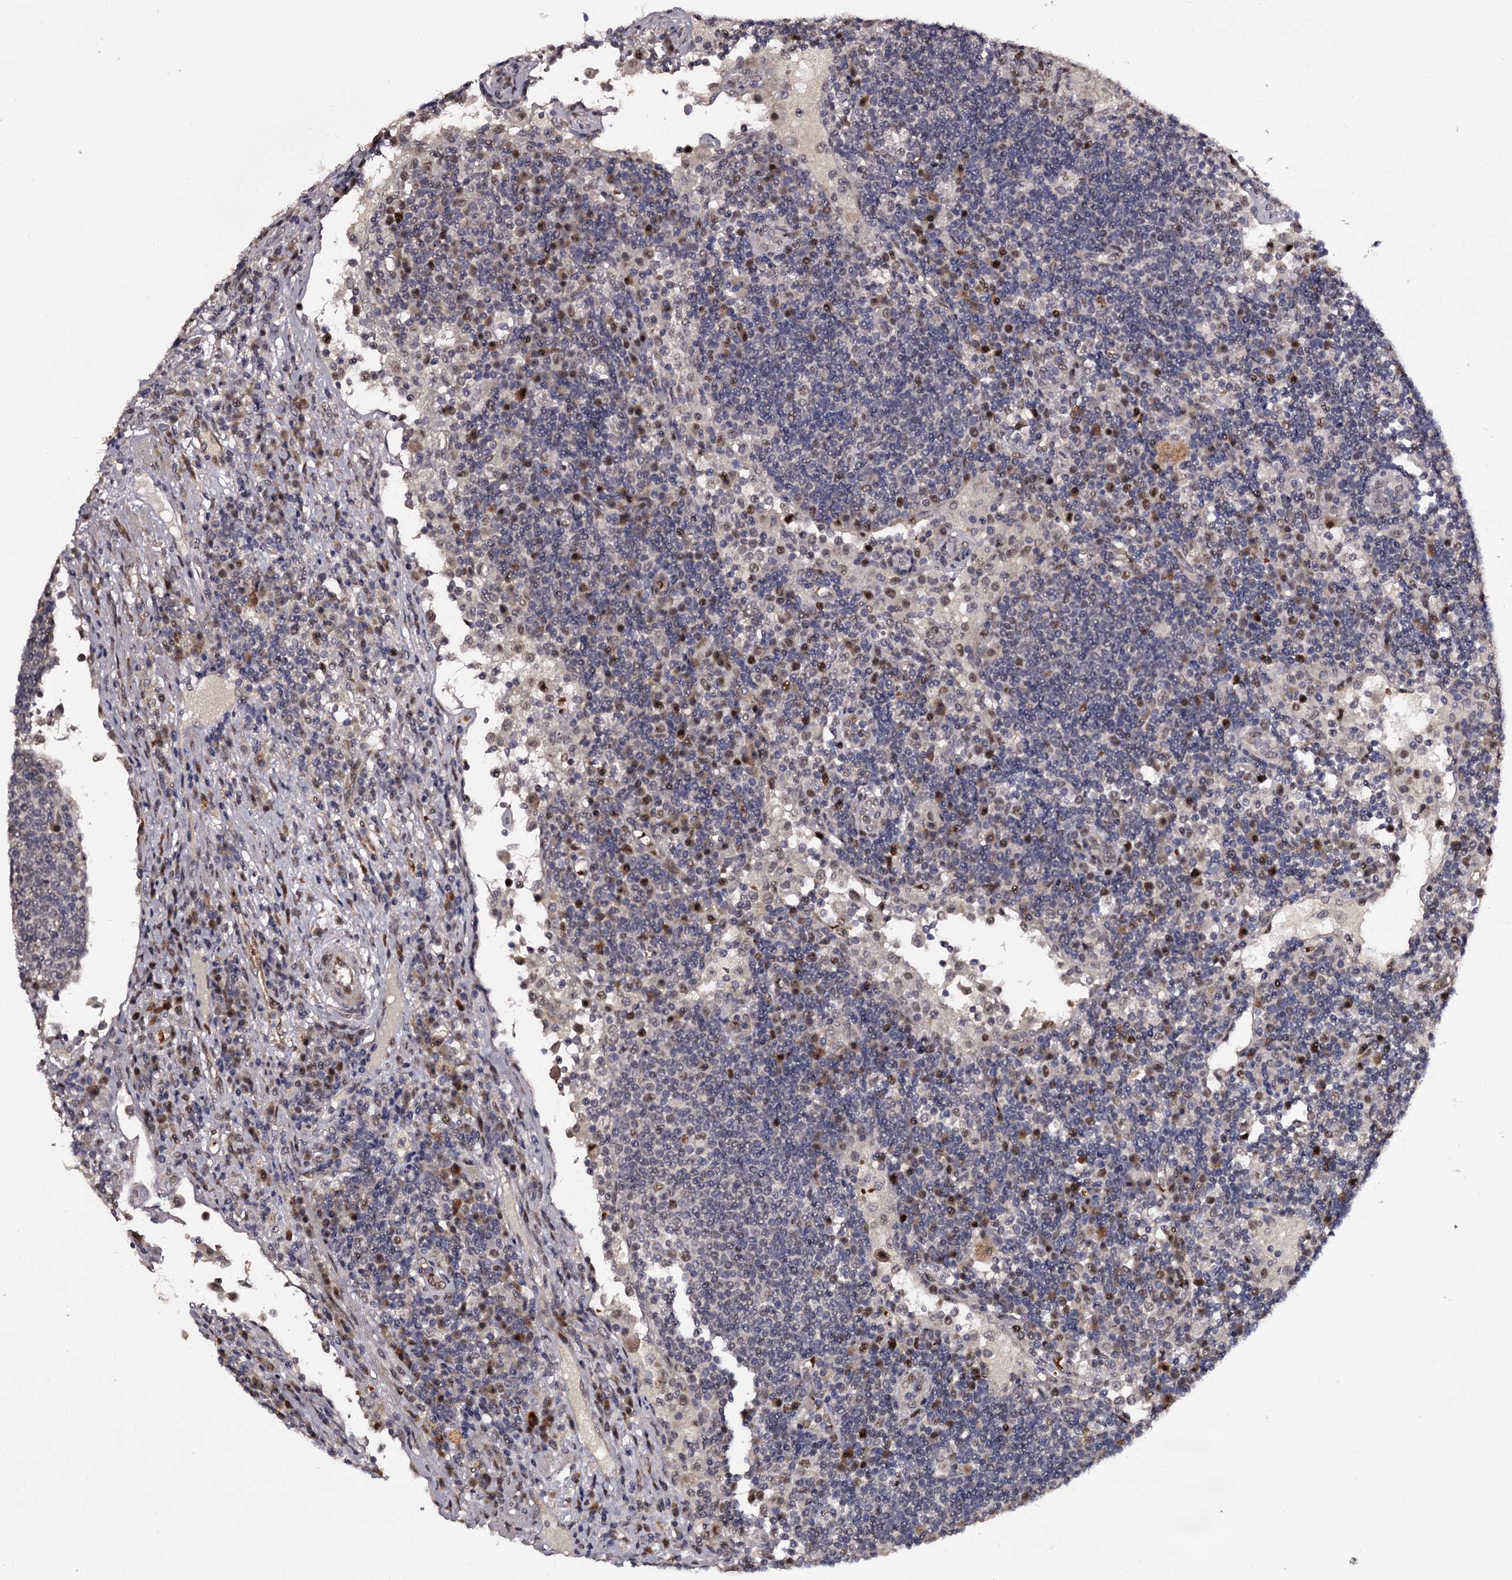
{"staining": {"intensity": "weak", "quantity": "<25%", "location": "nuclear"}, "tissue": "lymph node", "cell_type": "Germinal center cells", "image_type": "normal", "snomed": [{"axis": "morphology", "description": "Normal tissue, NOS"}, {"axis": "topography", "description": "Lymph node"}], "caption": "There is no significant staining in germinal center cells of lymph node. Brightfield microscopy of IHC stained with DAB (brown) and hematoxylin (blue), captured at high magnification.", "gene": "RNF44", "patient": {"sex": "female", "age": 53}}